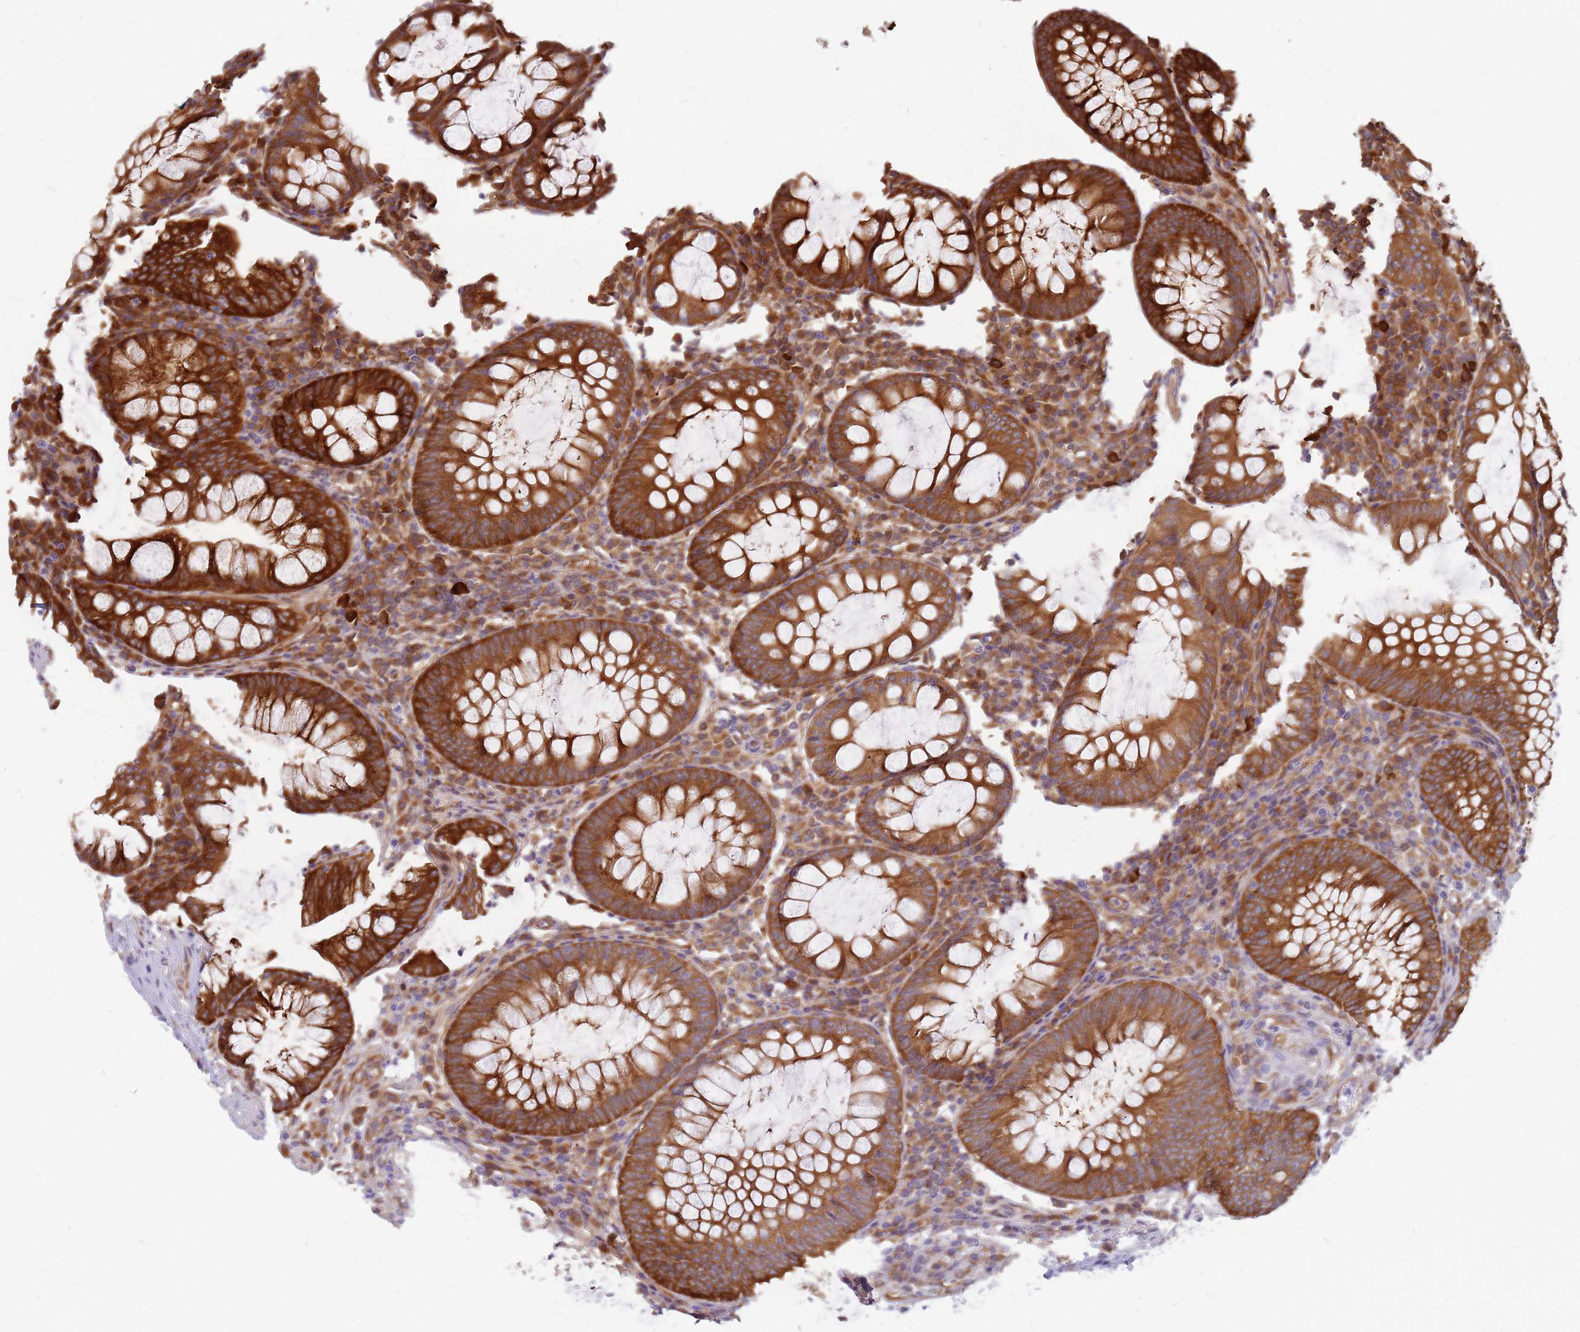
{"staining": {"intensity": "strong", "quantity": ">75%", "location": "cytoplasmic/membranous"}, "tissue": "appendix", "cell_type": "Glandular cells", "image_type": "normal", "snomed": [{"axis": "morphology", "description": "Normal tissue, NOS"}, {"axis": "topography", "description": "Appendix"}], "caption": "Immunohistochemistry (DAB (3,3'-diaminobenzidine)) staining of benign human appendix displays strong cytoplasmic/membranous protein positivity in about >75% of glandular cells.", "gene": "HDX", "patient": {"sex": "male", "age": 83}}